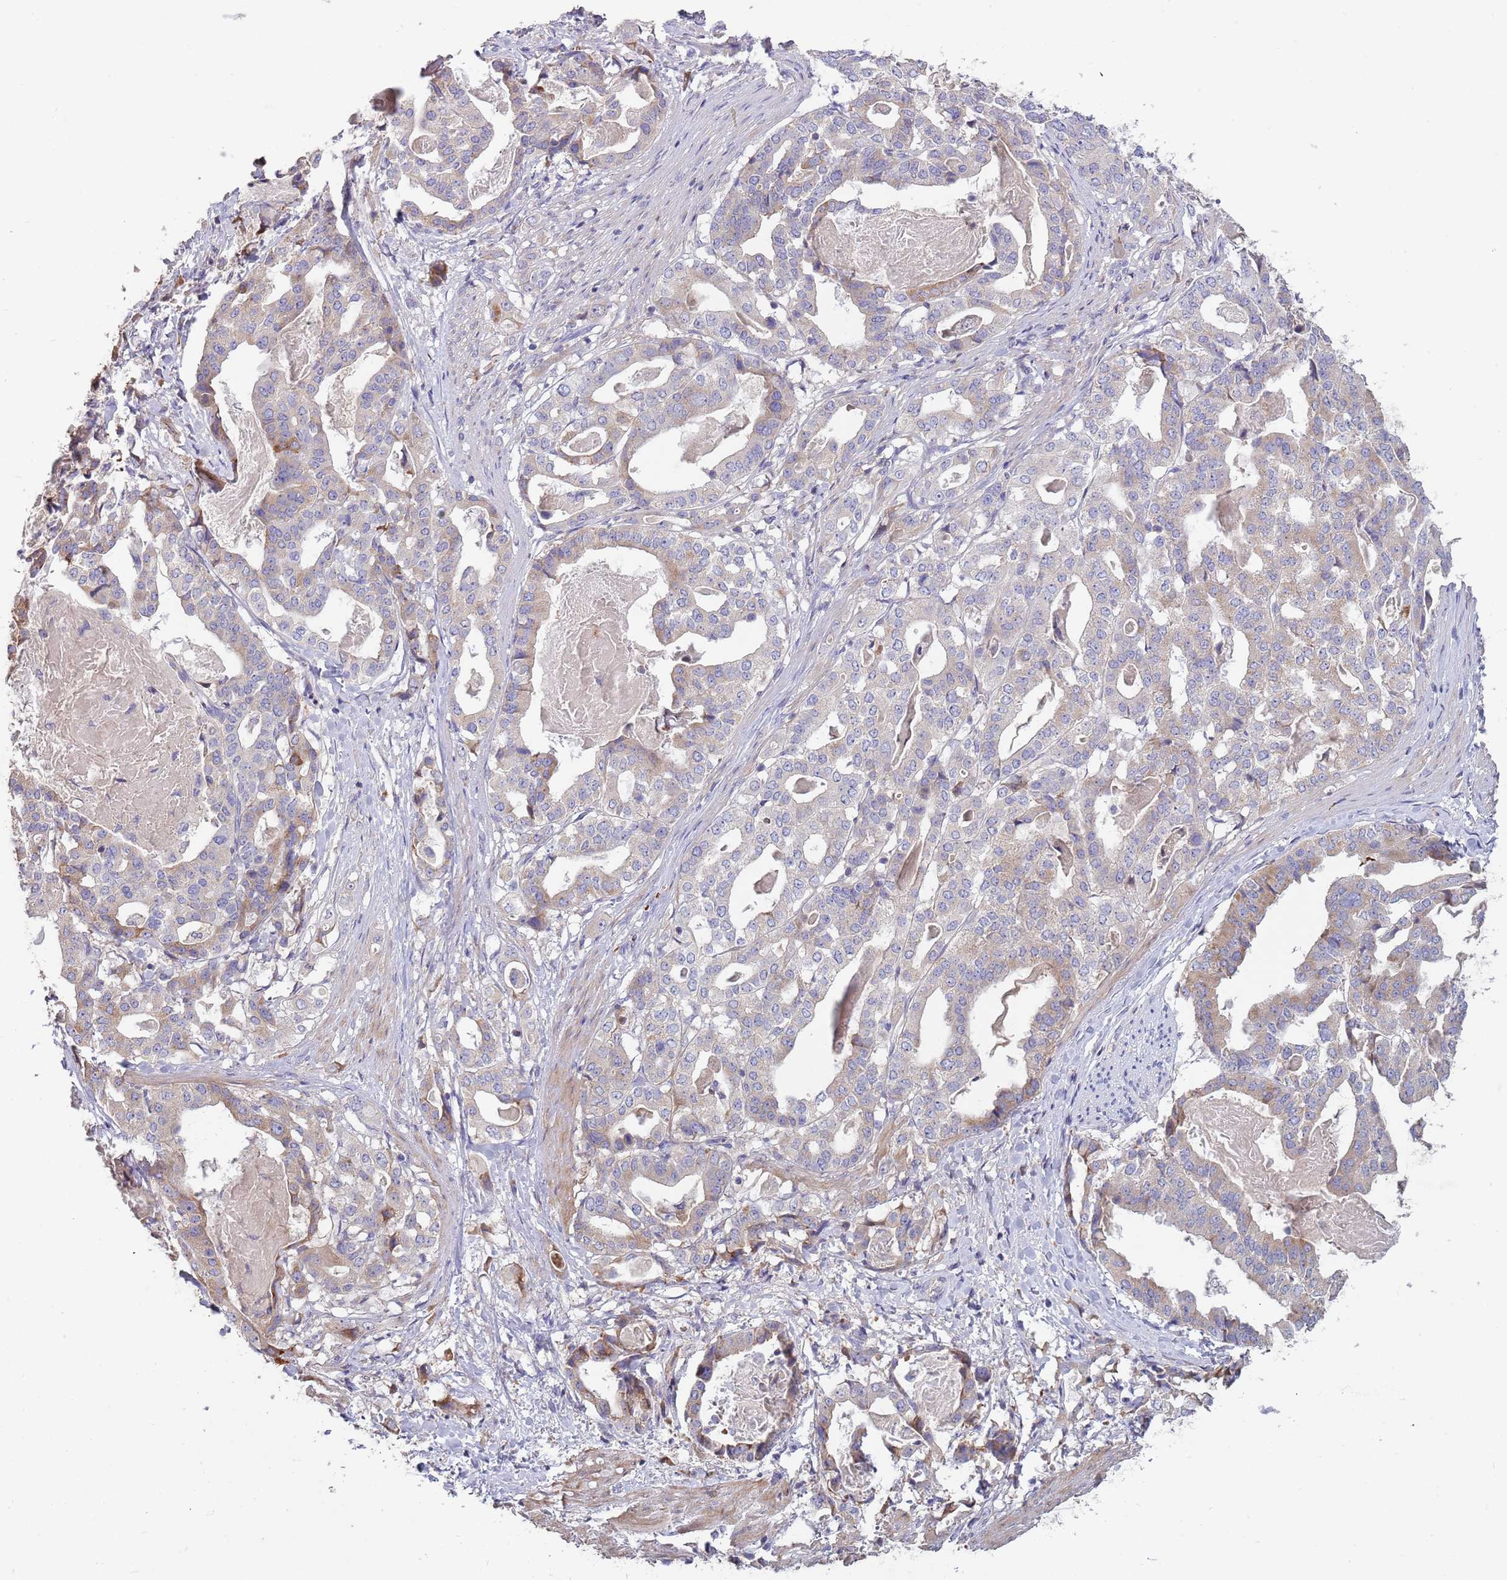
{"staining": {"intensity": "weak", "quantity": "<25%", "location": "cytoplasmic/membranous"}, "tissue": "stomach cancer", "cell_type": "Tumor cells", "image_type": "cancer", "snomed": [{"axis": "morphology", "description": "Adenocarcinoma, NOS"}, {"axis": "topography", "description": "Stomach"}], "caption": "DAB immunohistochemical staining of stomach adenocarcinoma shows no significant staining in tumor cells.", "gene": "SUSD1", "patient": {"sex": "male", "age": 48}}